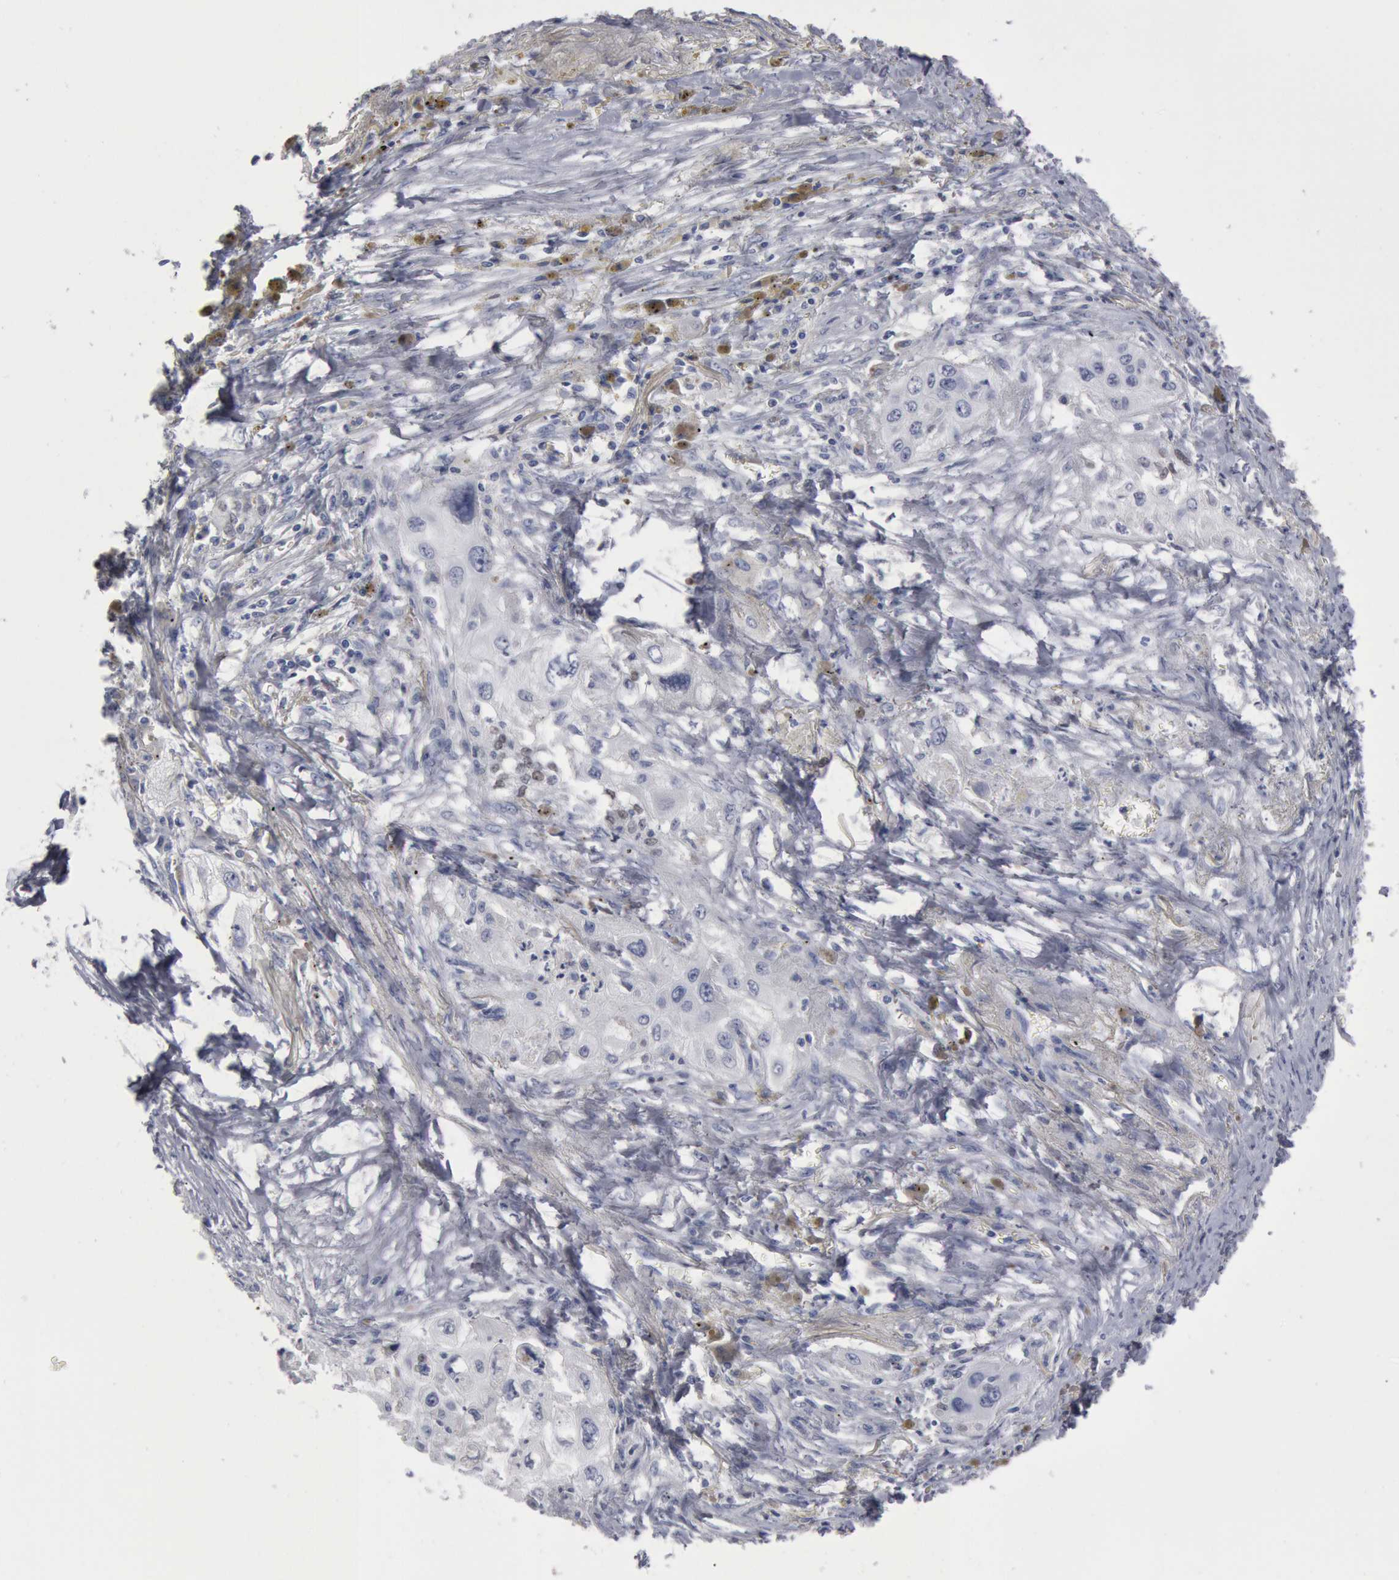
{"staining": {"intensity": "negative", "quantity": "none", "location": "none"}, "tissue": "lung cancer", "cell_type": "Tumor cells", "image_type": "cancer", "snomed": [{"axis": "morphology", "description": "Squamous cell carcinoma, NOS"}, {"axis": "topography", "description": "Lung"}], "caption": "Tumor cells show no significant protein positivity in lung cancer.", "gene": "FOXA2", "patient": {"sex": "male", "age": 71}}